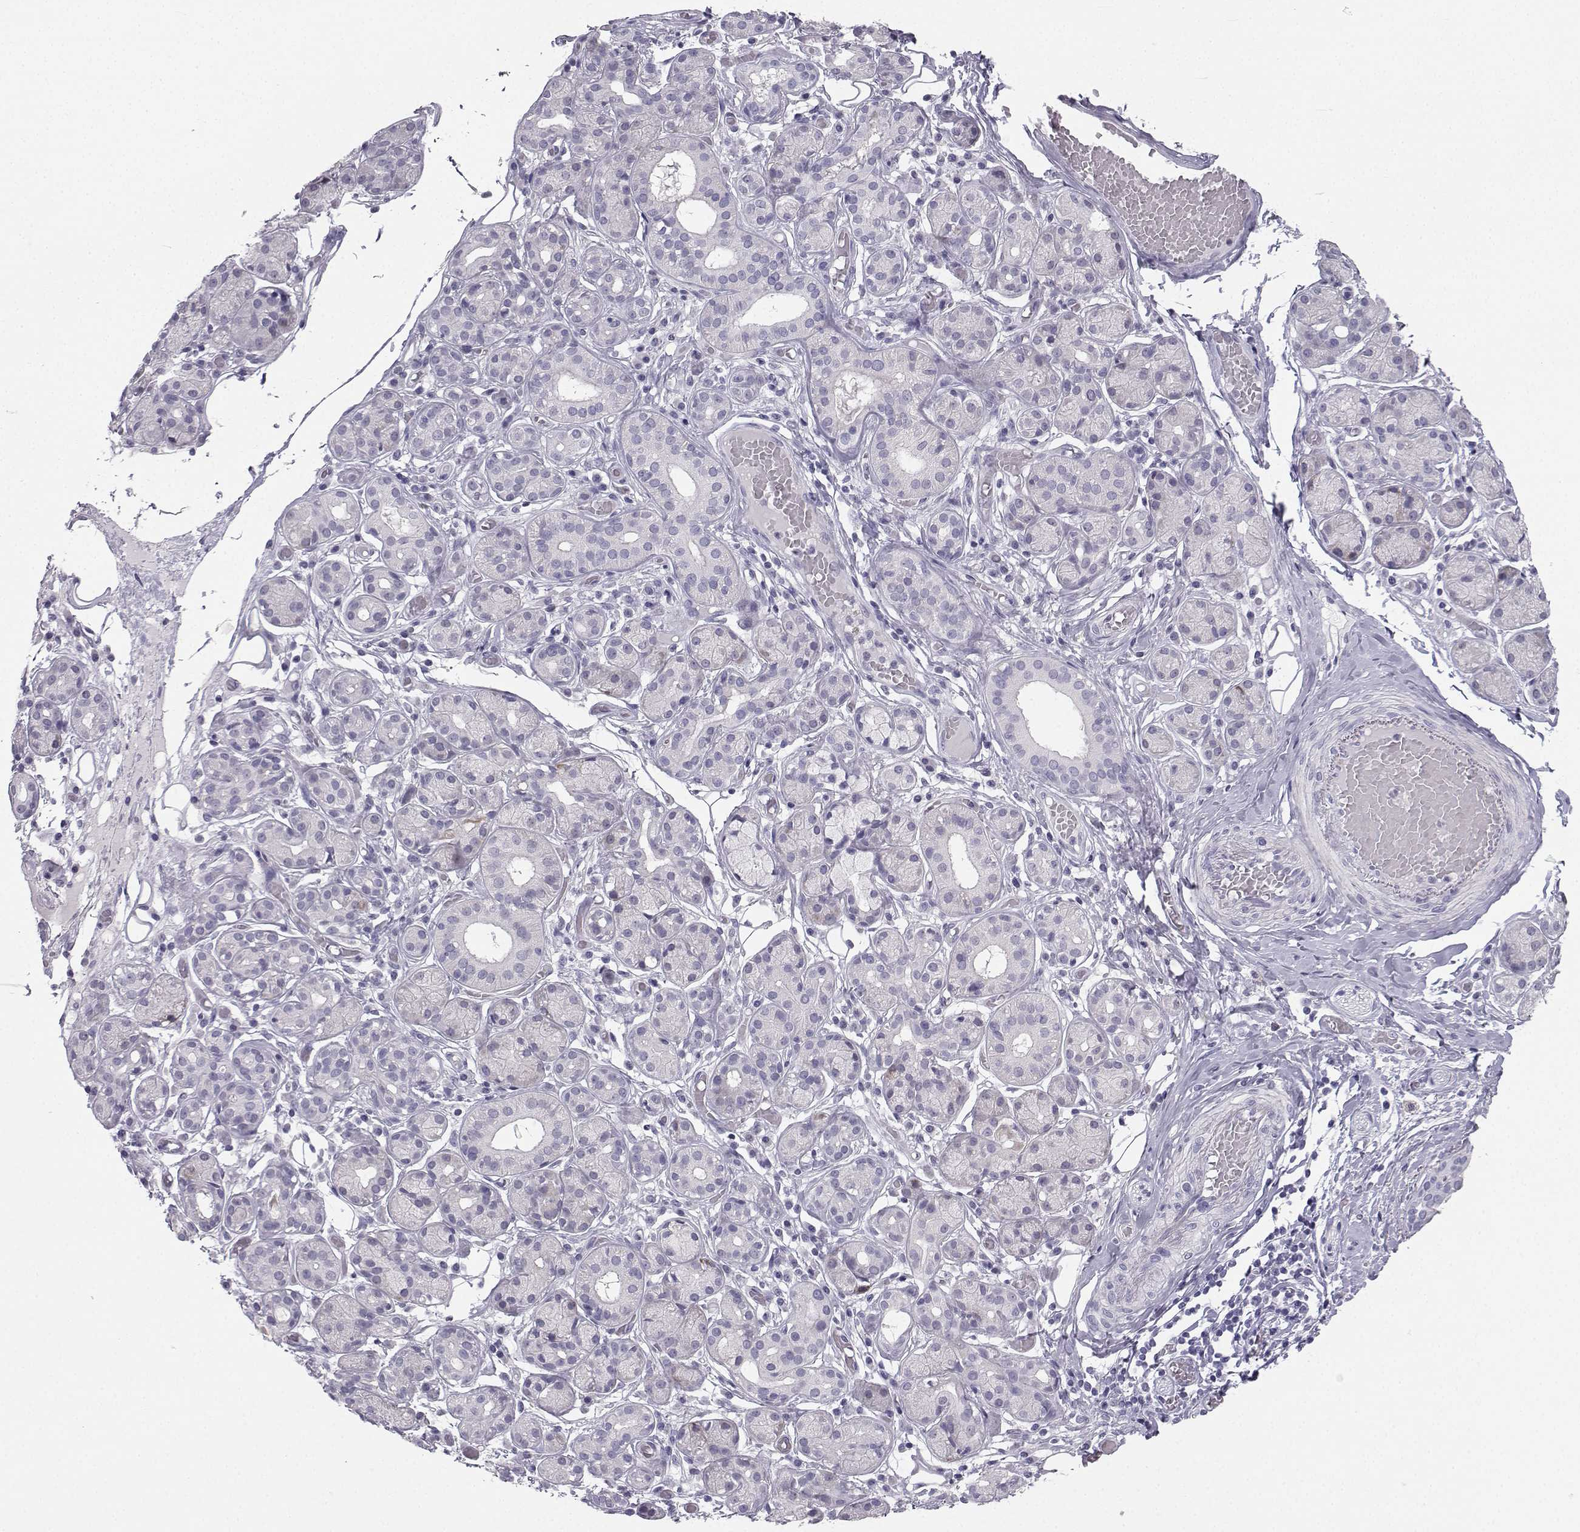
{"staining": {"intensity": "negative", "quantity": "none", "location": "none"}, "tissue": "salivary gland", "cell_type": "Glandular cells", "image_type": "normal", "snomed": [{"axis": "morphology", "description": "Normal tissue, NOS"}, {"axis": "topography", "description": "Salivary gland"}, {"axis": "topography", "description": "Peripheral nerve tissue"}], "caption": "IHC image of normal human salivary gland stained for a protein (brown), which reveals no staining in glandular cells. (DAB immunohistochemistry, high magnification).", "gene": "SYCE1", "patient": {"sex": "male", "age": 71}}